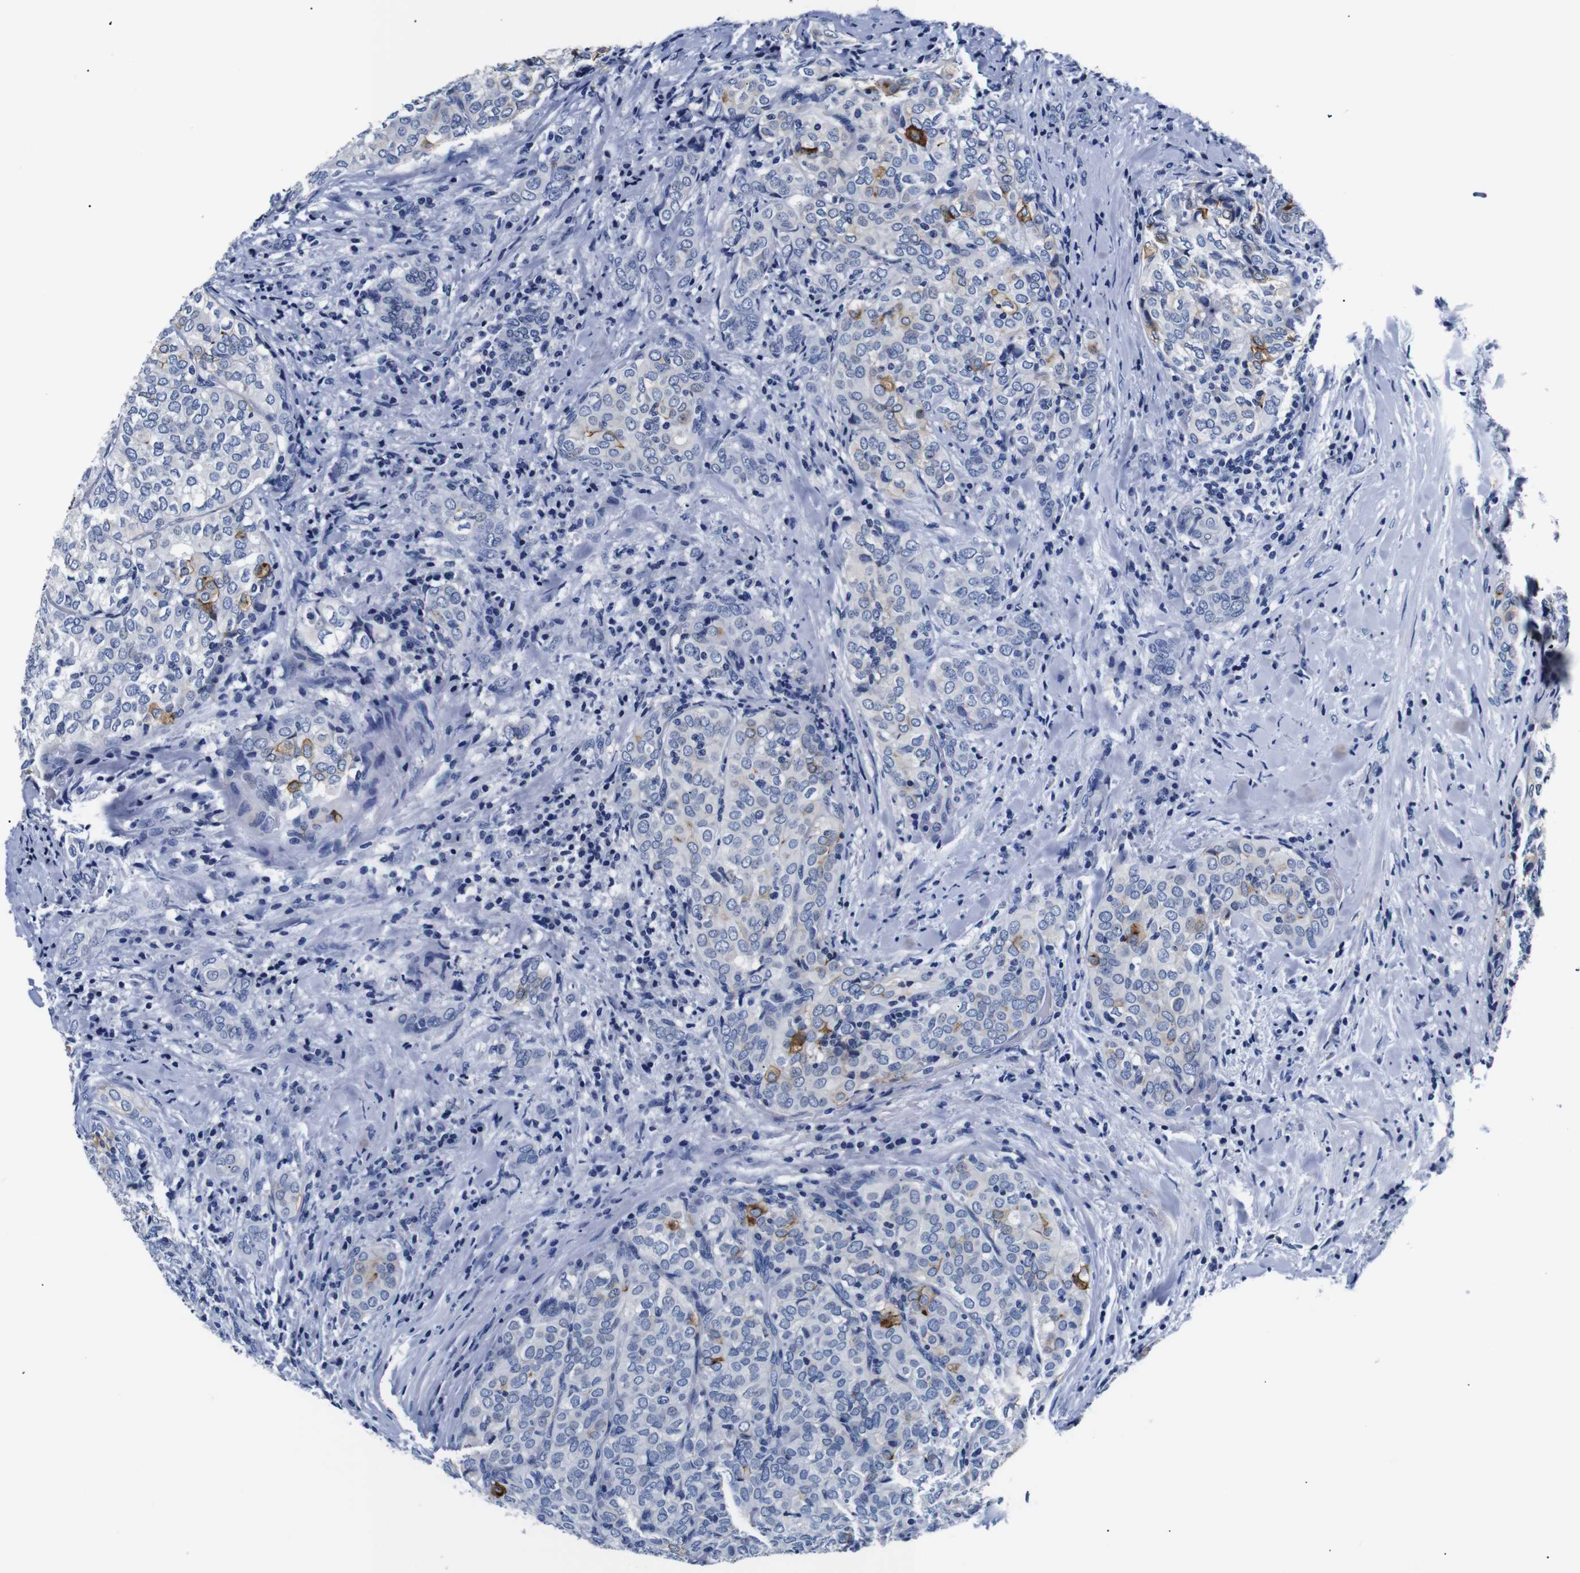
{"staining": {"intensity": "strong", "quantity": "<25%", "location": "cytoplasmic/membranous"}, "tissue": "thyroid cancer", "cell_type": "Tumor cells", "image_type": "cancer", "snomed": [{"axis": "morphology", "description": "Normal tissue, NOS"}, {"axis": "morphology", "description": "Papillary adenocarcinoma, NOS"}, {"axis": "topography", "description": "Thyroid gland"}], "caption": "Thyroid papillary adenocarcinoma stained for a protein displays strong cytoplasmic/membranous positivity in tumor cells.", "gene": "GAP43", "patient": {"sex": "female", "age": 30}}